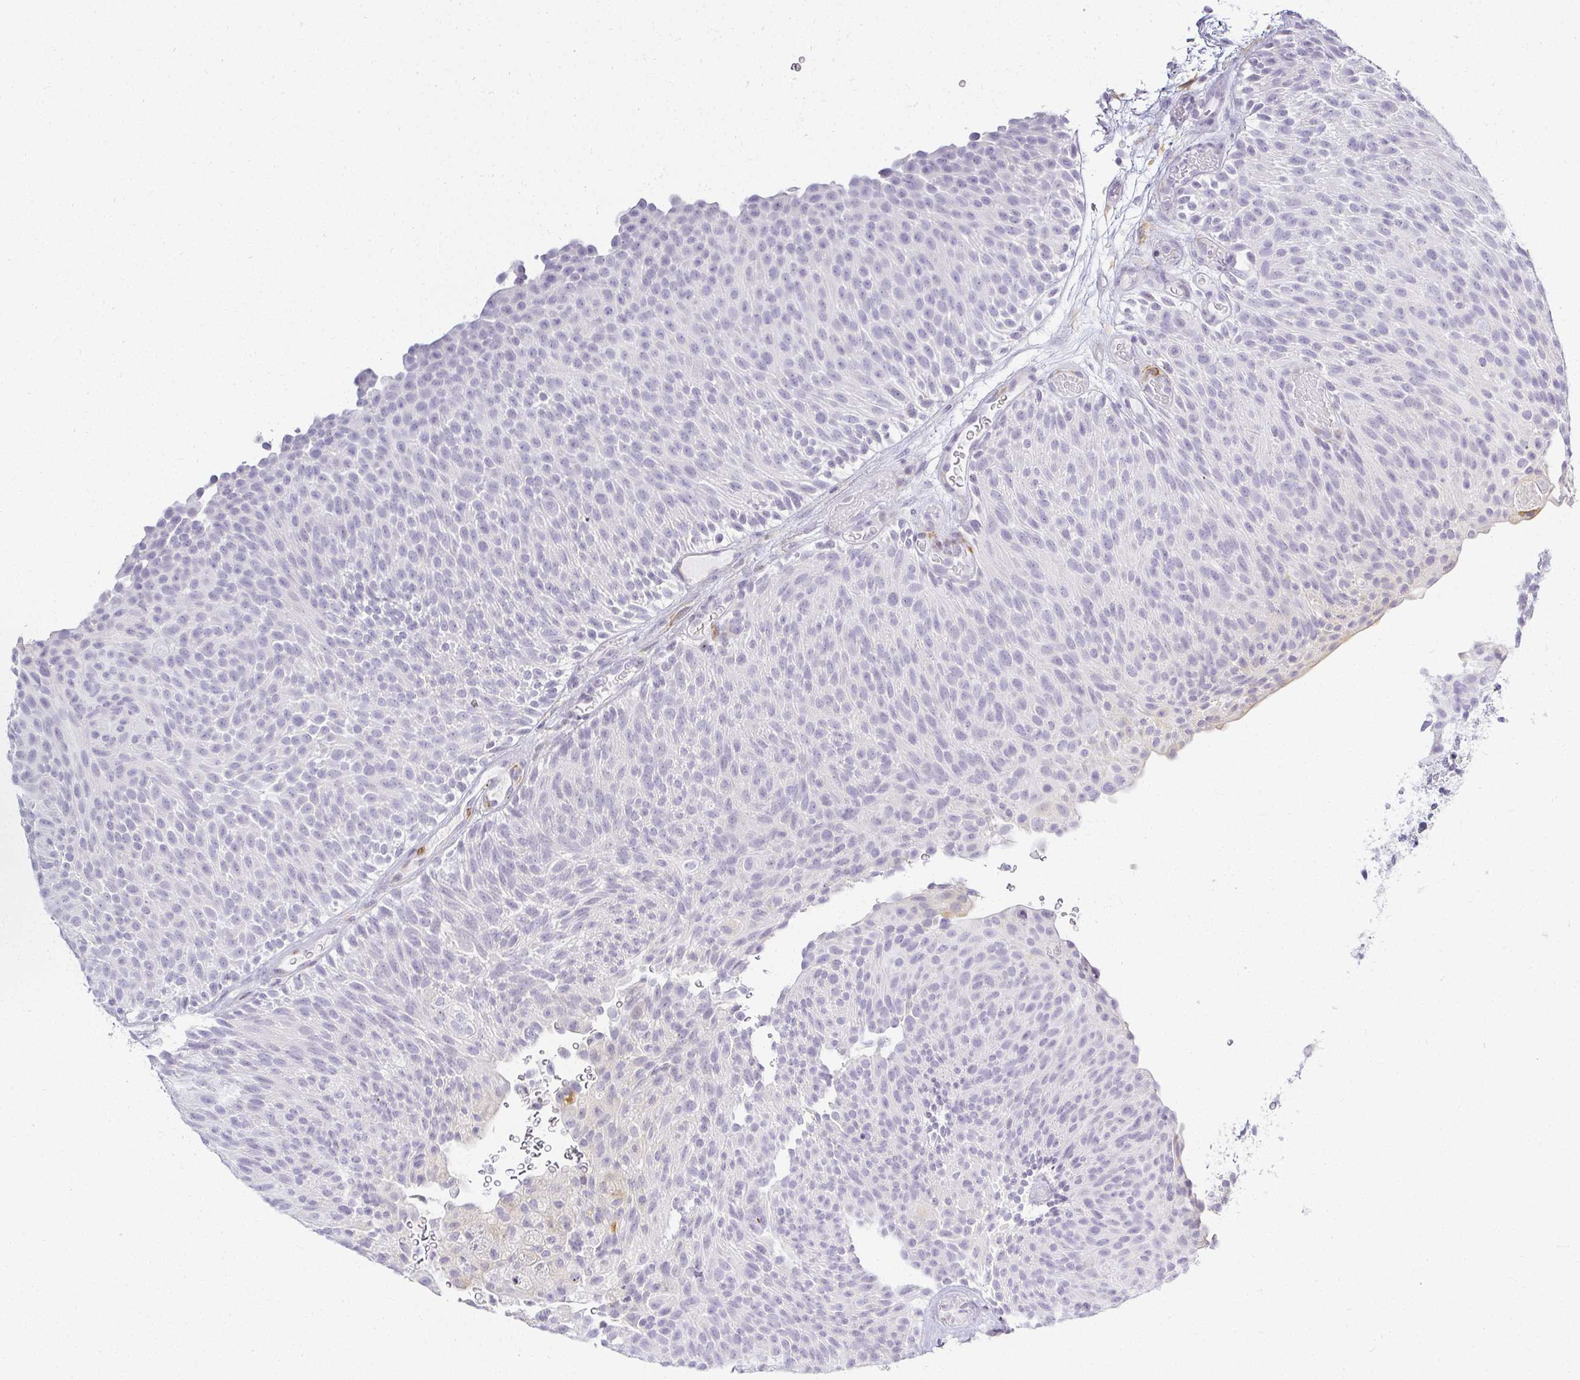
{"staining": {"intensity": "negative", "quantity": "none", "location": "none"}, "tissue": "urothelial cancer", "cell_type": "Tumor cells", "image_type": "cancer", "snomed": [{"axis": "morphology", "description": "Urothelial carcinoma, Low grade"}, {"axis": "topography", "description": "Urinary bladder"}], "caption": "Image shows no protein expression in tumor cells of urothelial carcinoma (low-grade) tissue.", "gene": "ACAN", "patient": {"sex": "male", "age": 78}}